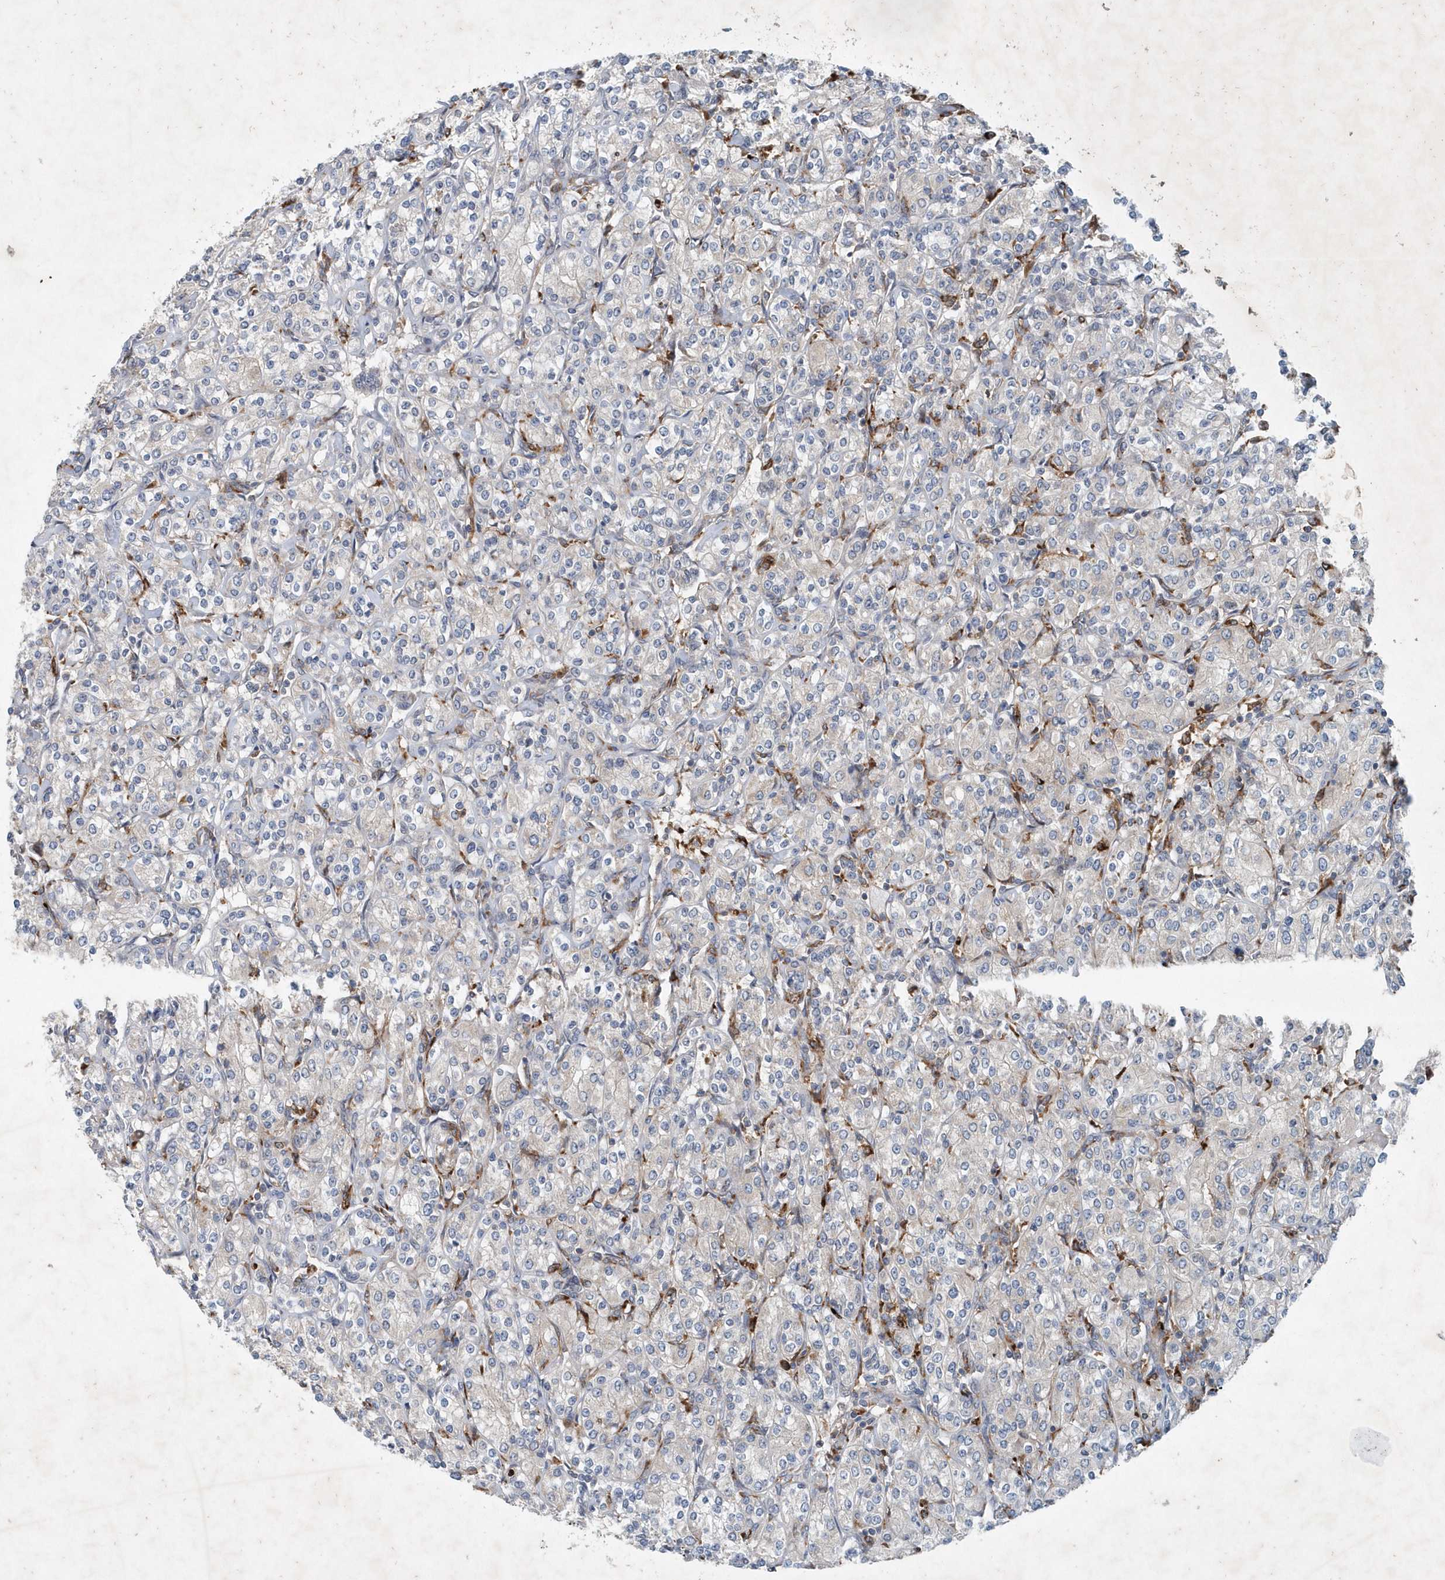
{"staining": {"intensity": "negative", "quantity": "none", "location": "none"}, "tissue": "renal cancer", "cell_type": "Tumor cells", "image_type": "cancer", "snomed": [{"axis": "morphology", "description": "Adenocarcinoma, NOS"}, {"axis": "topography", "description": "Kidney"}], "caption": "A photomicrograph of human adenocarcinoma (renal) is negative for staining in tumor cells.", "gene": "P2RY10", "patient": {"sex": "male", "age": 77}}